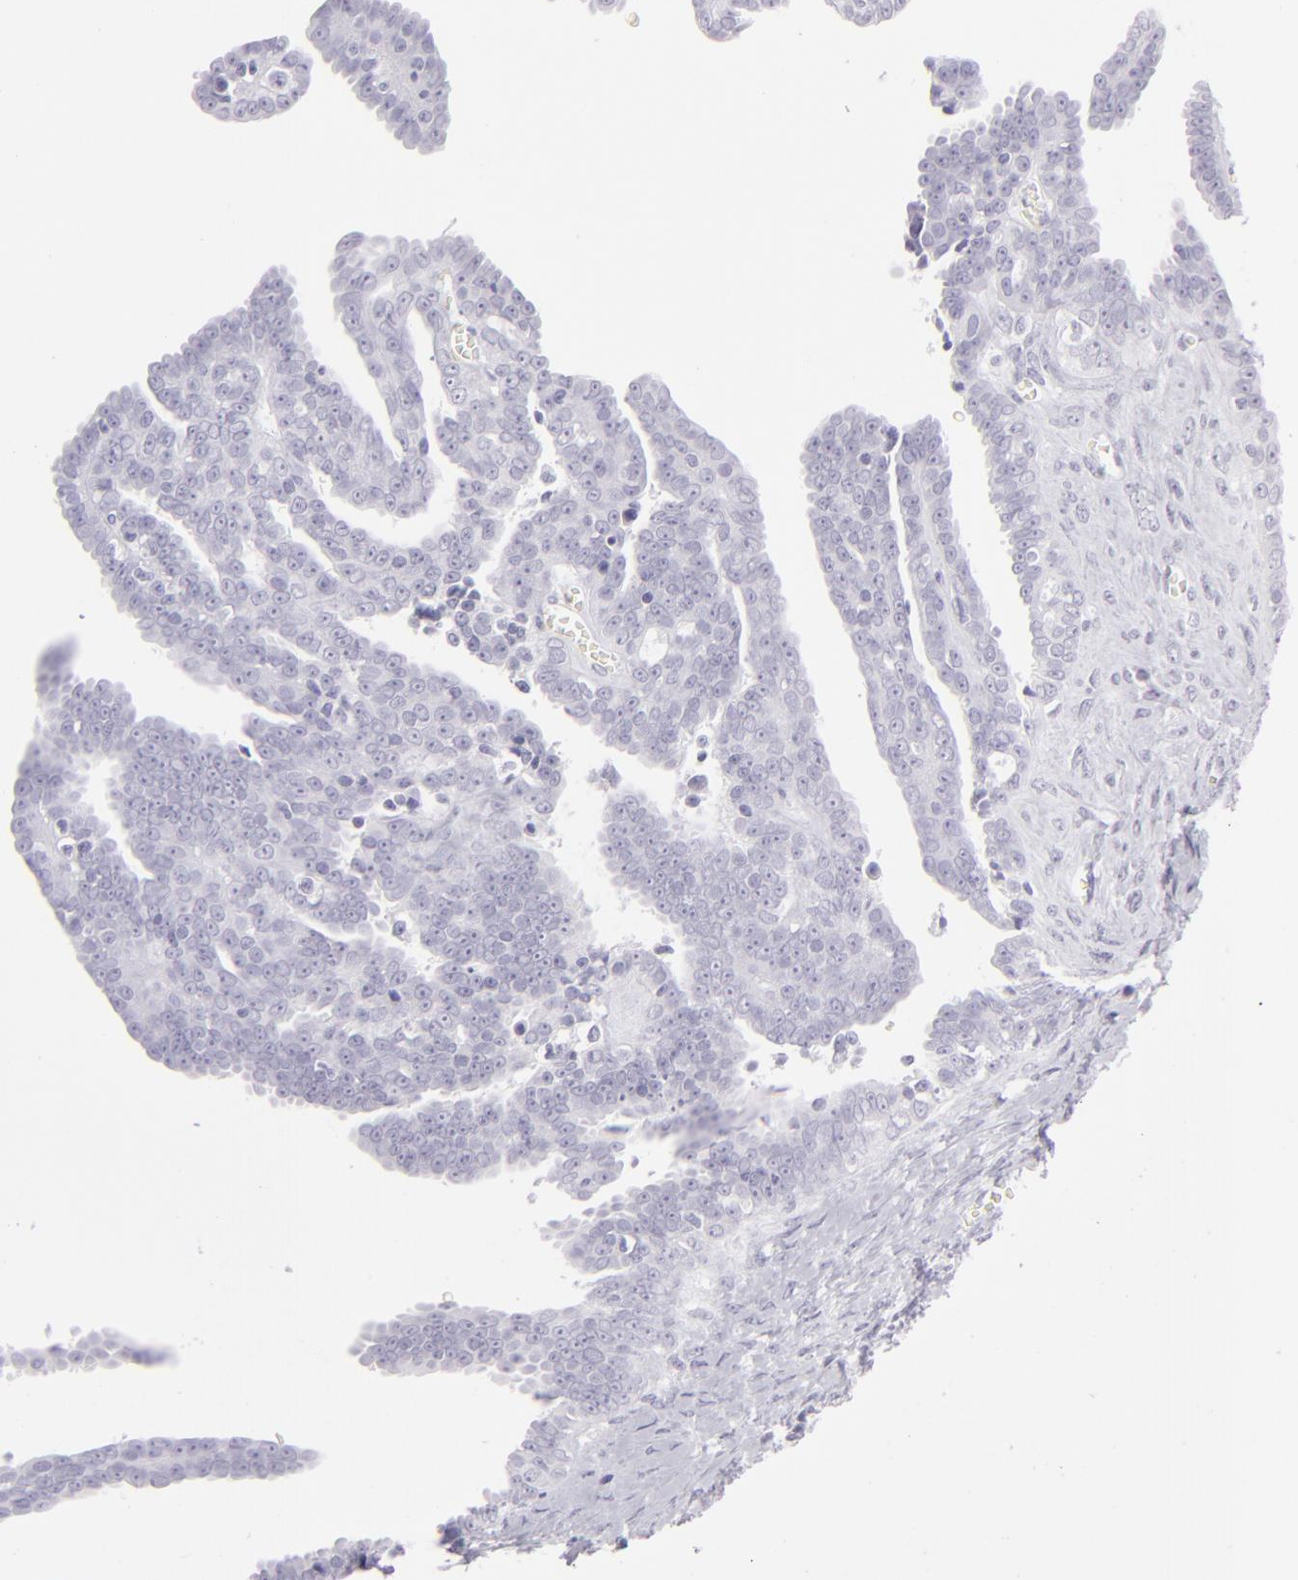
{"staining": {"intensity": "negative", "quantity": "none", "location": "none"}, "tissue": "ovarian cancer", "cell_type": "Tumor cells", "image_type": "cancer", "snomed": [{"axis": "morphology", "description": "Cystadenocarcinoma, serous, NOS"}, {"axis": "topography", "description": "Ovary"}], "caption": "This micrograph is of ovarian cancer stained with immunohistochemistry to label a protein in brown with the nuclei are counter-stained blue. There is no positivity in tumor cells.", "gene": "FLG", "patient": {"sex": "female", "age": 71}}